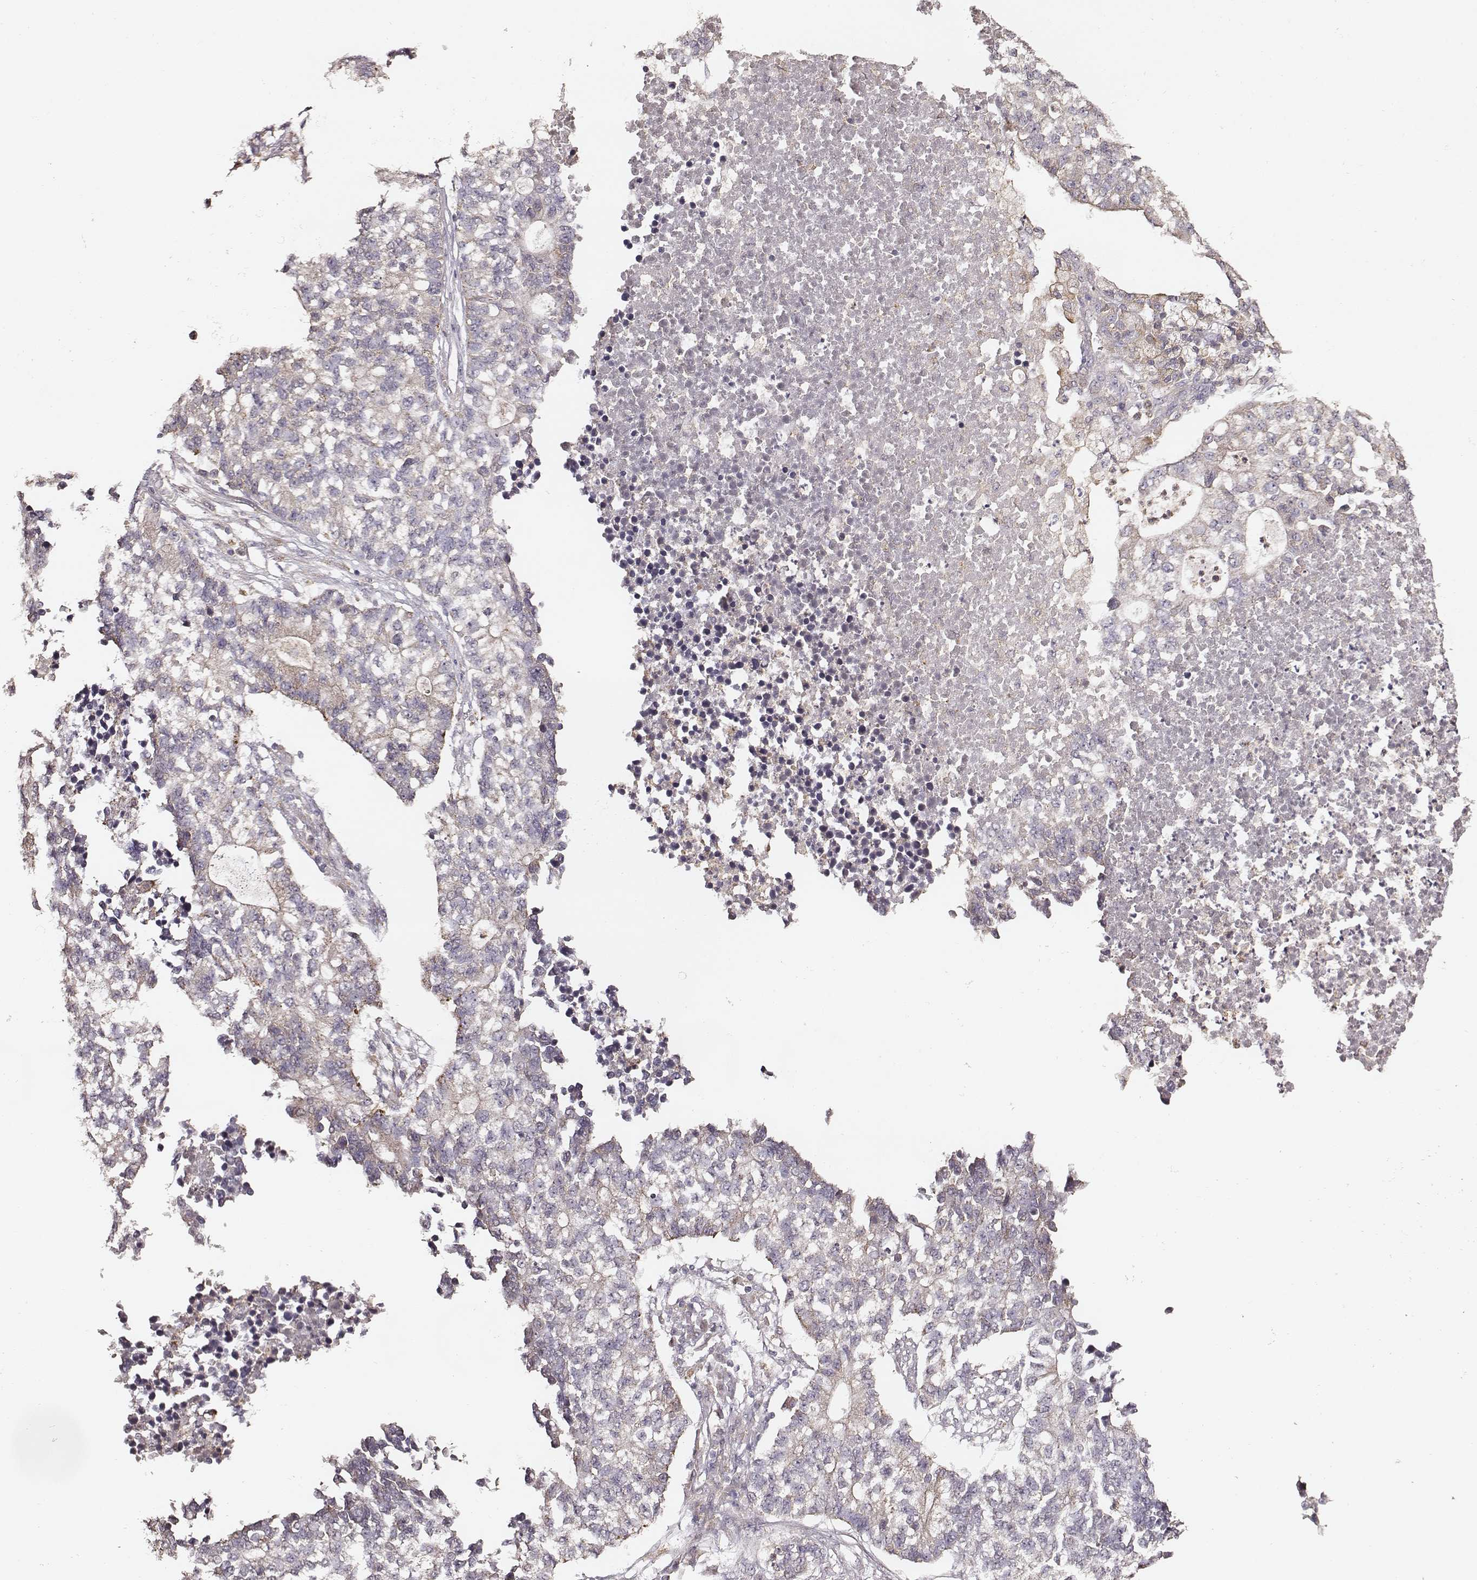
{"staining": {"intensity": "weak", "quantity": "<25%", "location": "cytoplasmic/membranous"}, "tissue": "lung cancer", "cell_type": "Tumor cells", "image_type": "cancer", "snomed": [{"axis": "morphology", "description": "Adenocarcinoma, NOS"}, {"axis": "topography", "description": "Lung"}], "caption": "Protein analysis of lung cancer shows no significant positivity in tumor cells.", "gene": "VPS26A", "patient": {"sex": "male", "age": 57}}